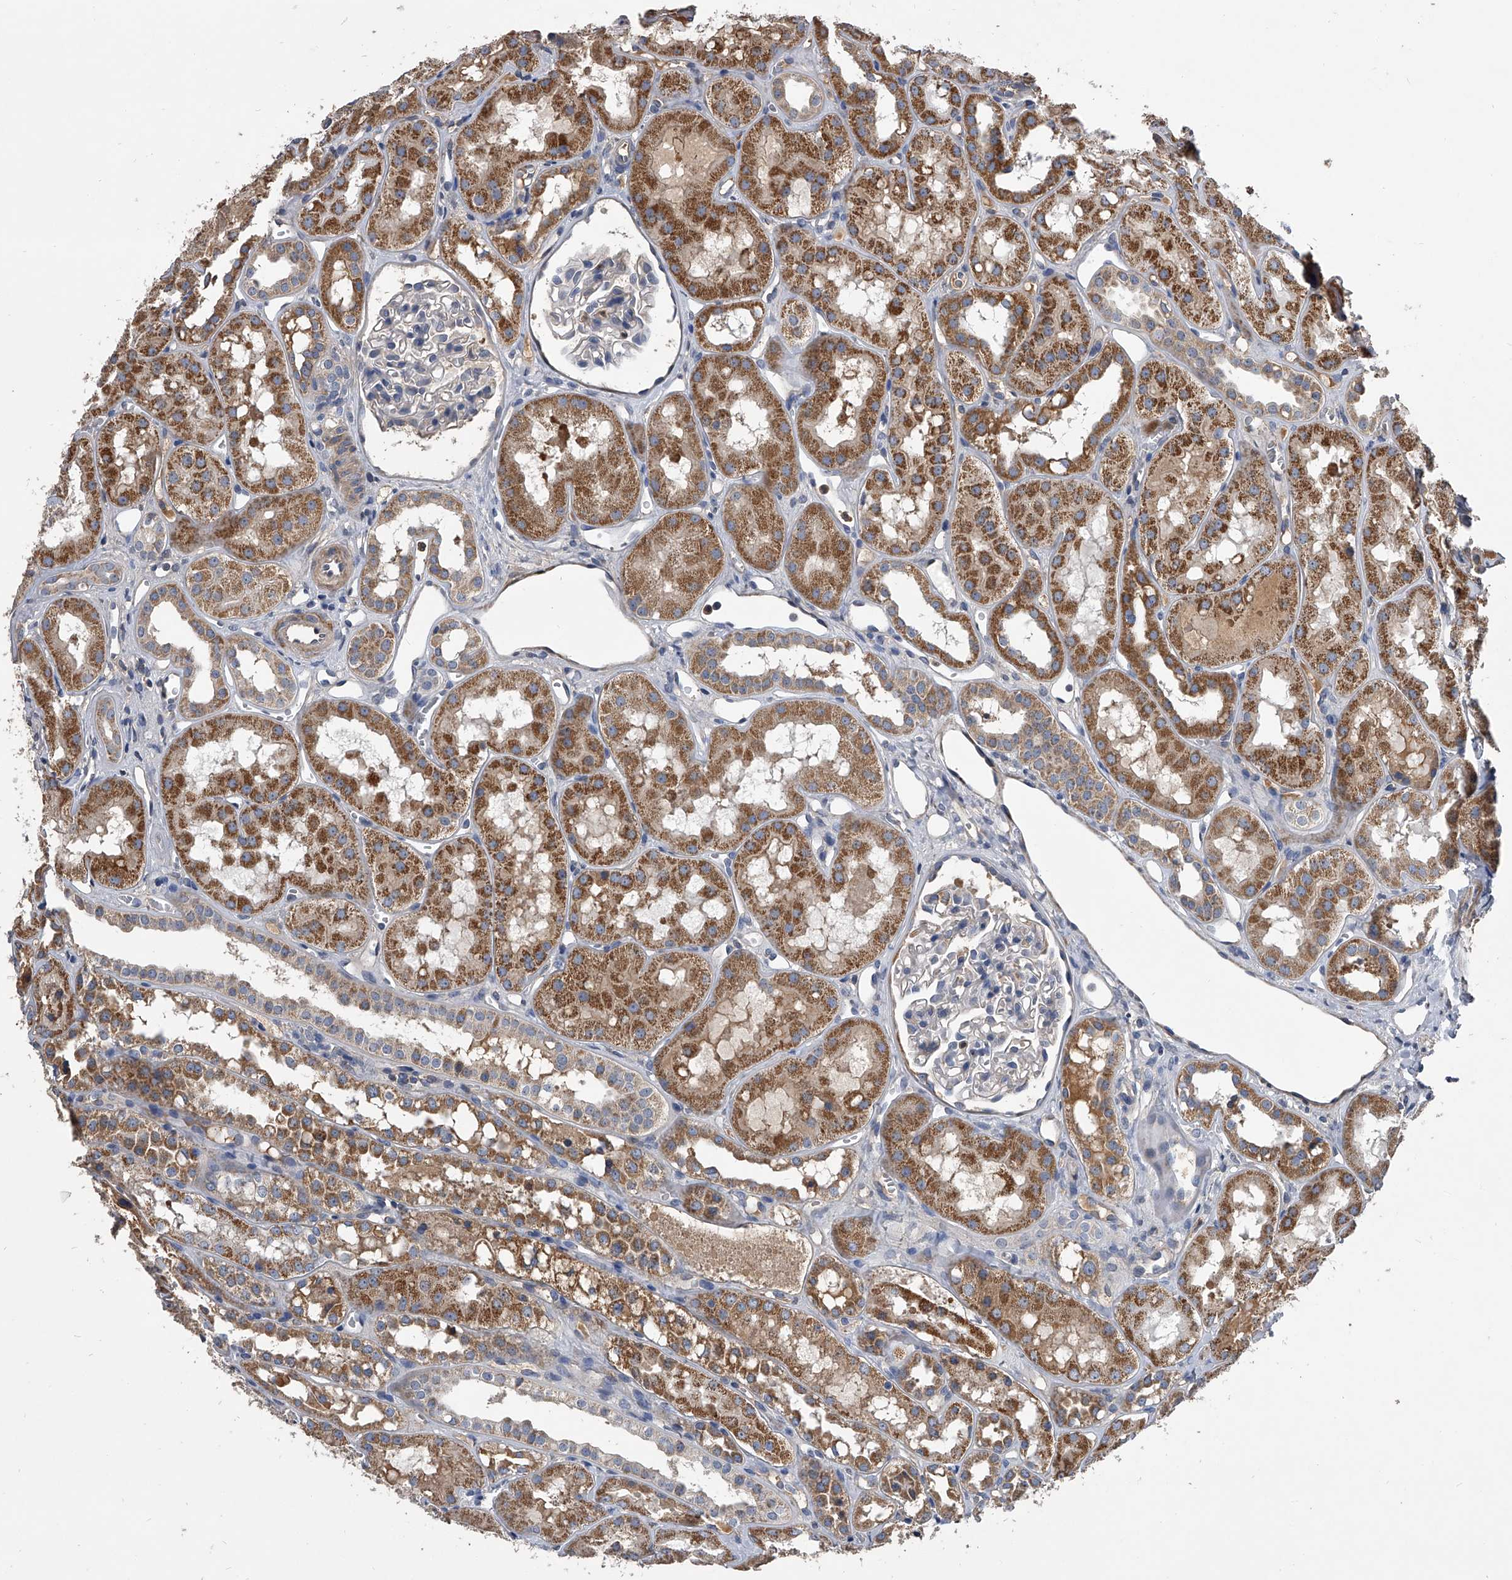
{"staining": {"intensity": "negative", "quantity": "none", "location": "none"}, "tissue": "kidney", "cell_type": "Cells in glomeruli", "image_type": "normal", "snomed": [{"axis": "morphology", "description": "Normal tissue, NOS"}, {"axis": "topography", "description": "Kidney"}], "caption": "Unremarkable kidney was stained to show a protein in brown. There is no significant staining in cells in glomeruli. Nuclei are stained in blue.", "gene": "NRP1", "patient": {"sex": "male", "age": 16}}